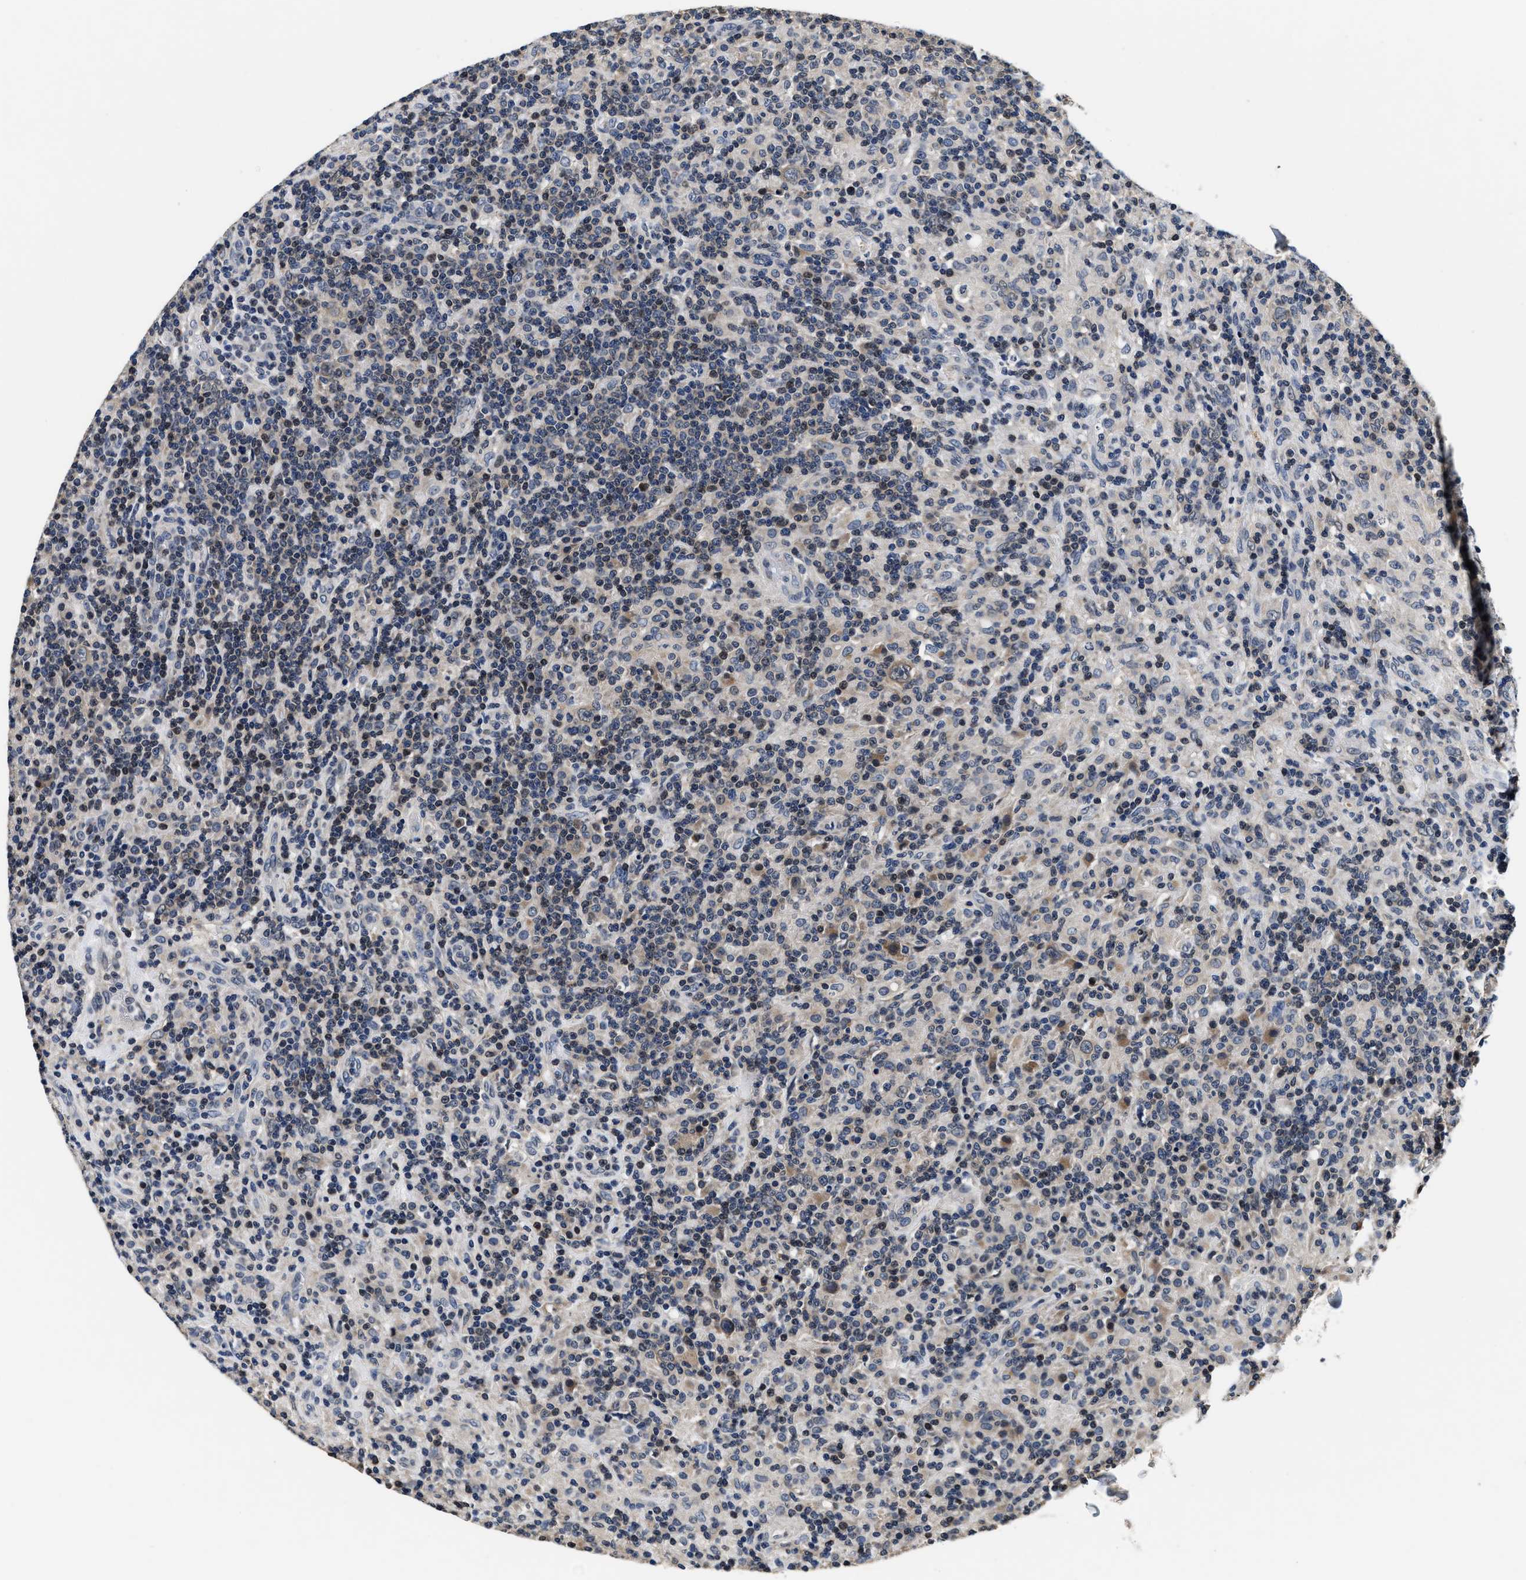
{"staining": {"intensity": "weak", "quantity": ">75%", "location": "cytoplasmic/membranous"}, "tissue": "lymphoma", "cell_type": "Tumor cells", "image_type": "cancer", "snomed": [{"axis": "morphology", "description": "Hodgkin's disease, NOS"}, {"axis": "topography", "description": "Lymph node"}], "caption": "Immunohistochemical staining of human Hodgkin's disease shows low levels of weak cytoplasmic/membranous staining in approximately >75% of tumor cells.", "gene": "PHPT1", "patient": {"sex": "male", "age": 70}}